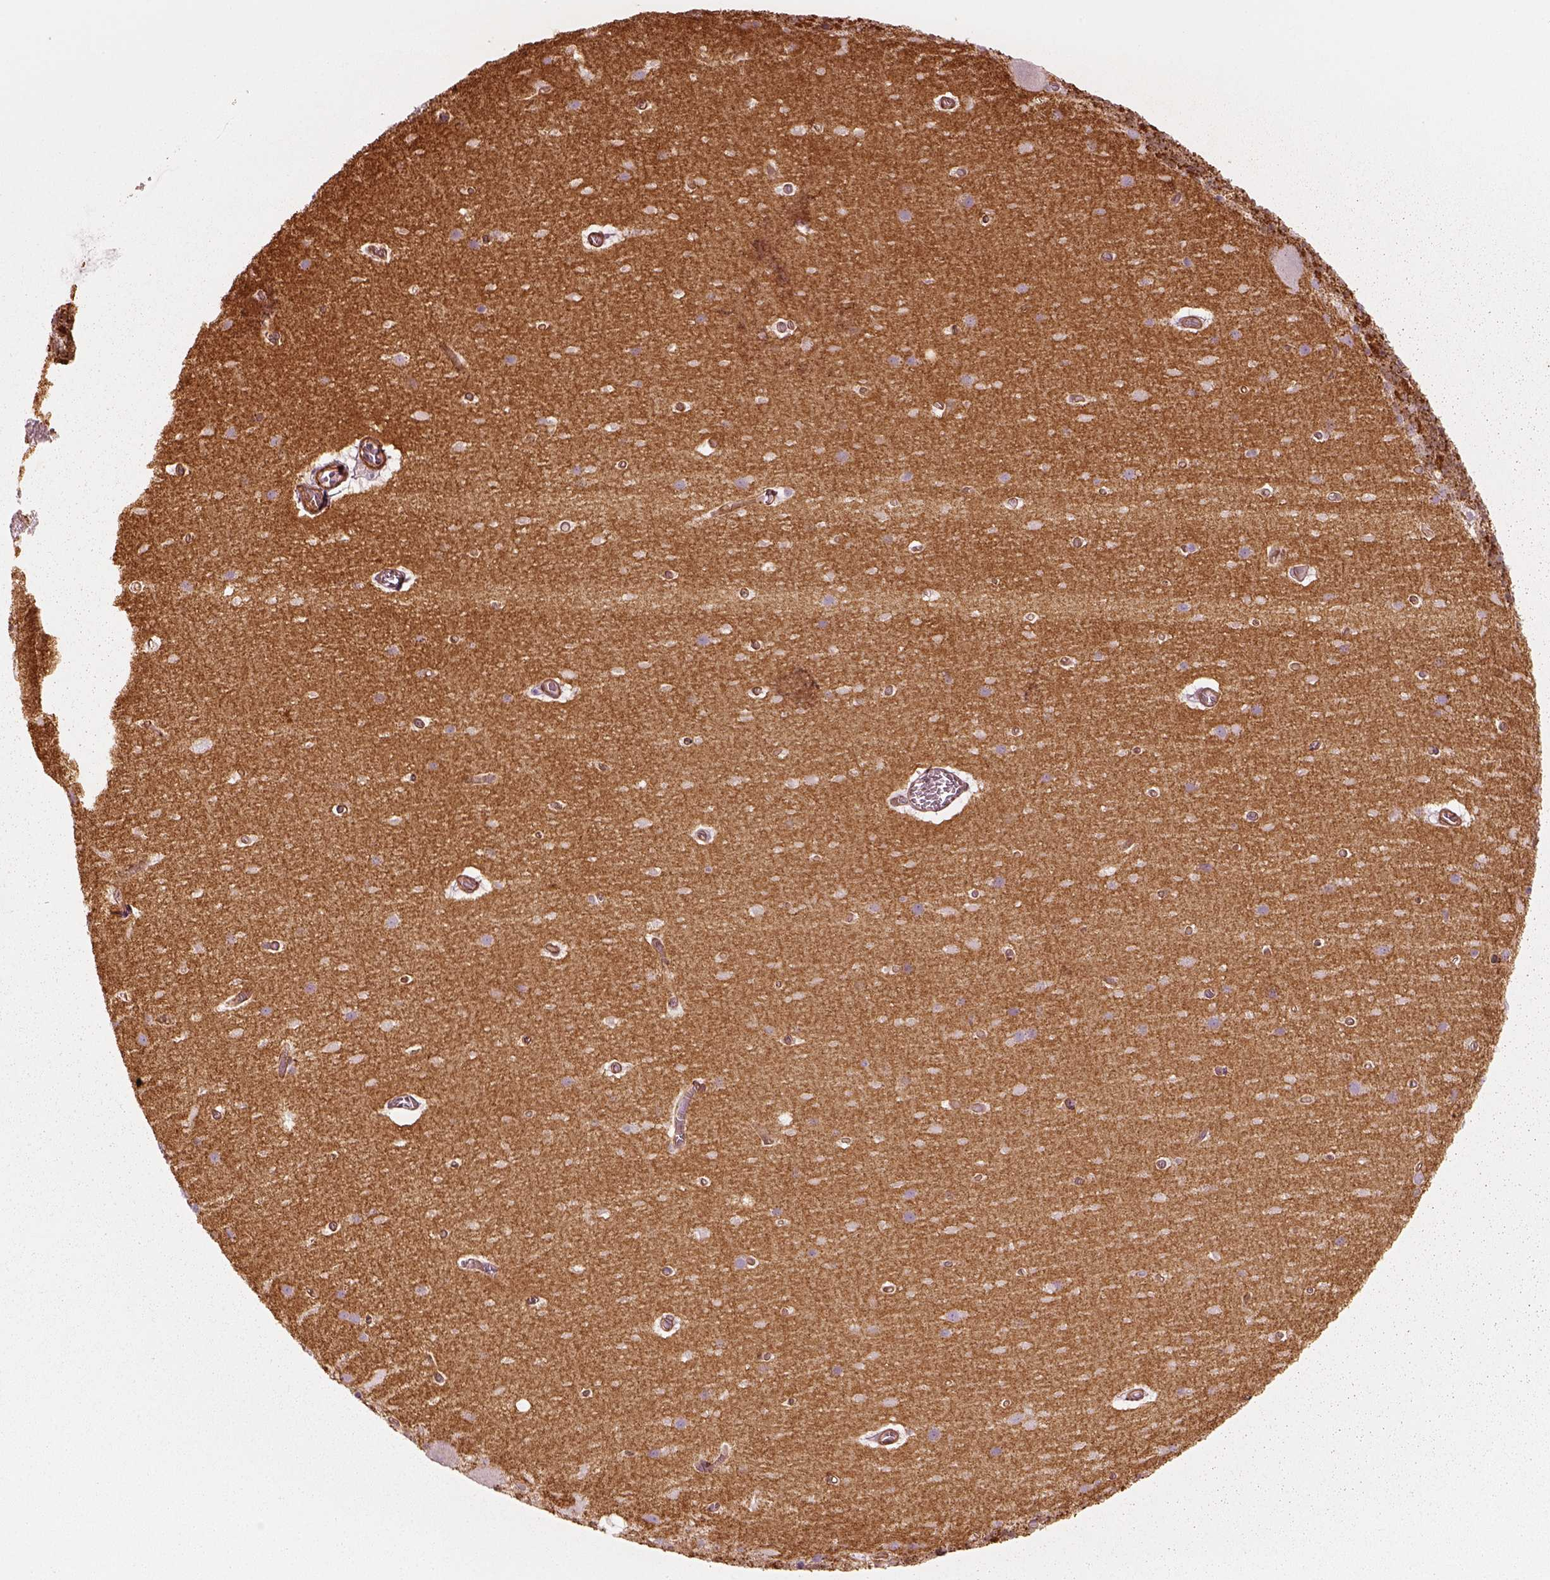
{"staining": {"intensity": "strong", "quantity": ">75%", "location": "cytoplasmic/membranous"}, "tissue": "cerebellum", "cell_type": "Cells in granular layer", "image_type": "normal", "snomed": [{"axis": "morphology", "description": "Normal tissue, NOS"}, {"axis": "topography", "description": "Cerebellum"}], "caption": "Strong cytoplasmic/membranous positivity is seen in approximately >75% of cells in granular layer in unremarkable cerebellum. Immunohistochemistry (ihc) stains the protein of interest in brown and the nuclei are stained blue.", "gene": "CRYM", "patient": {"sex": "male", "age": 70}}